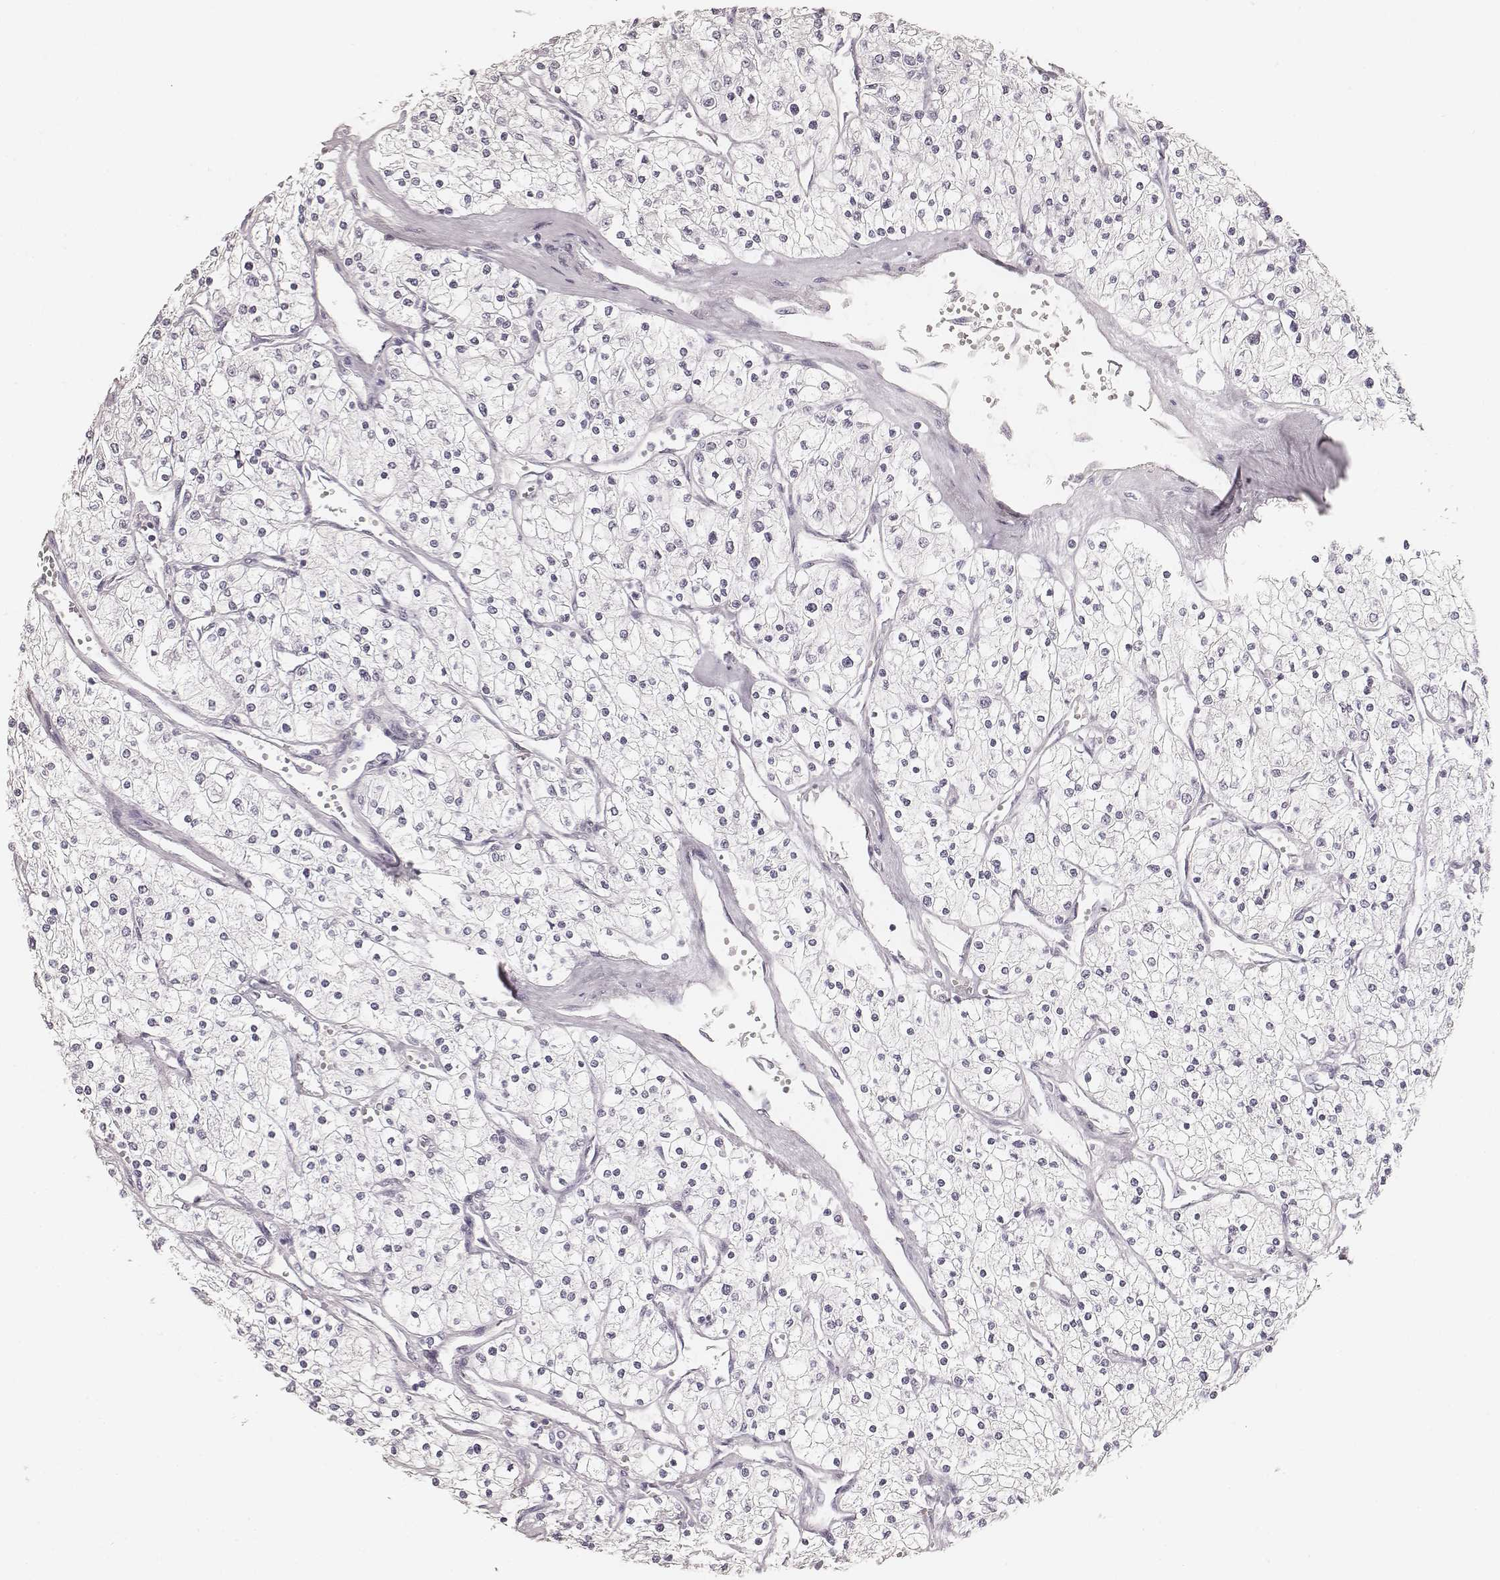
{"staining": {"intensity": "negative", "quantity": "none", "location": "none"}, "tissue": "renal cancer", "cell_type": "Tumor cells", "image_type": "cancer", "snomed": [{"axis": "morphology", "description": "Adenocarcinoma, NOS"}, {"axis": "topography", "description": "Kidney"}], "caption": "This is an immunohistochemistry image of renal adenocarcinoma. There is no expression in tumor cells.", "gene": "HNF4G", "patient": {"sex": "male", "age": 80}}